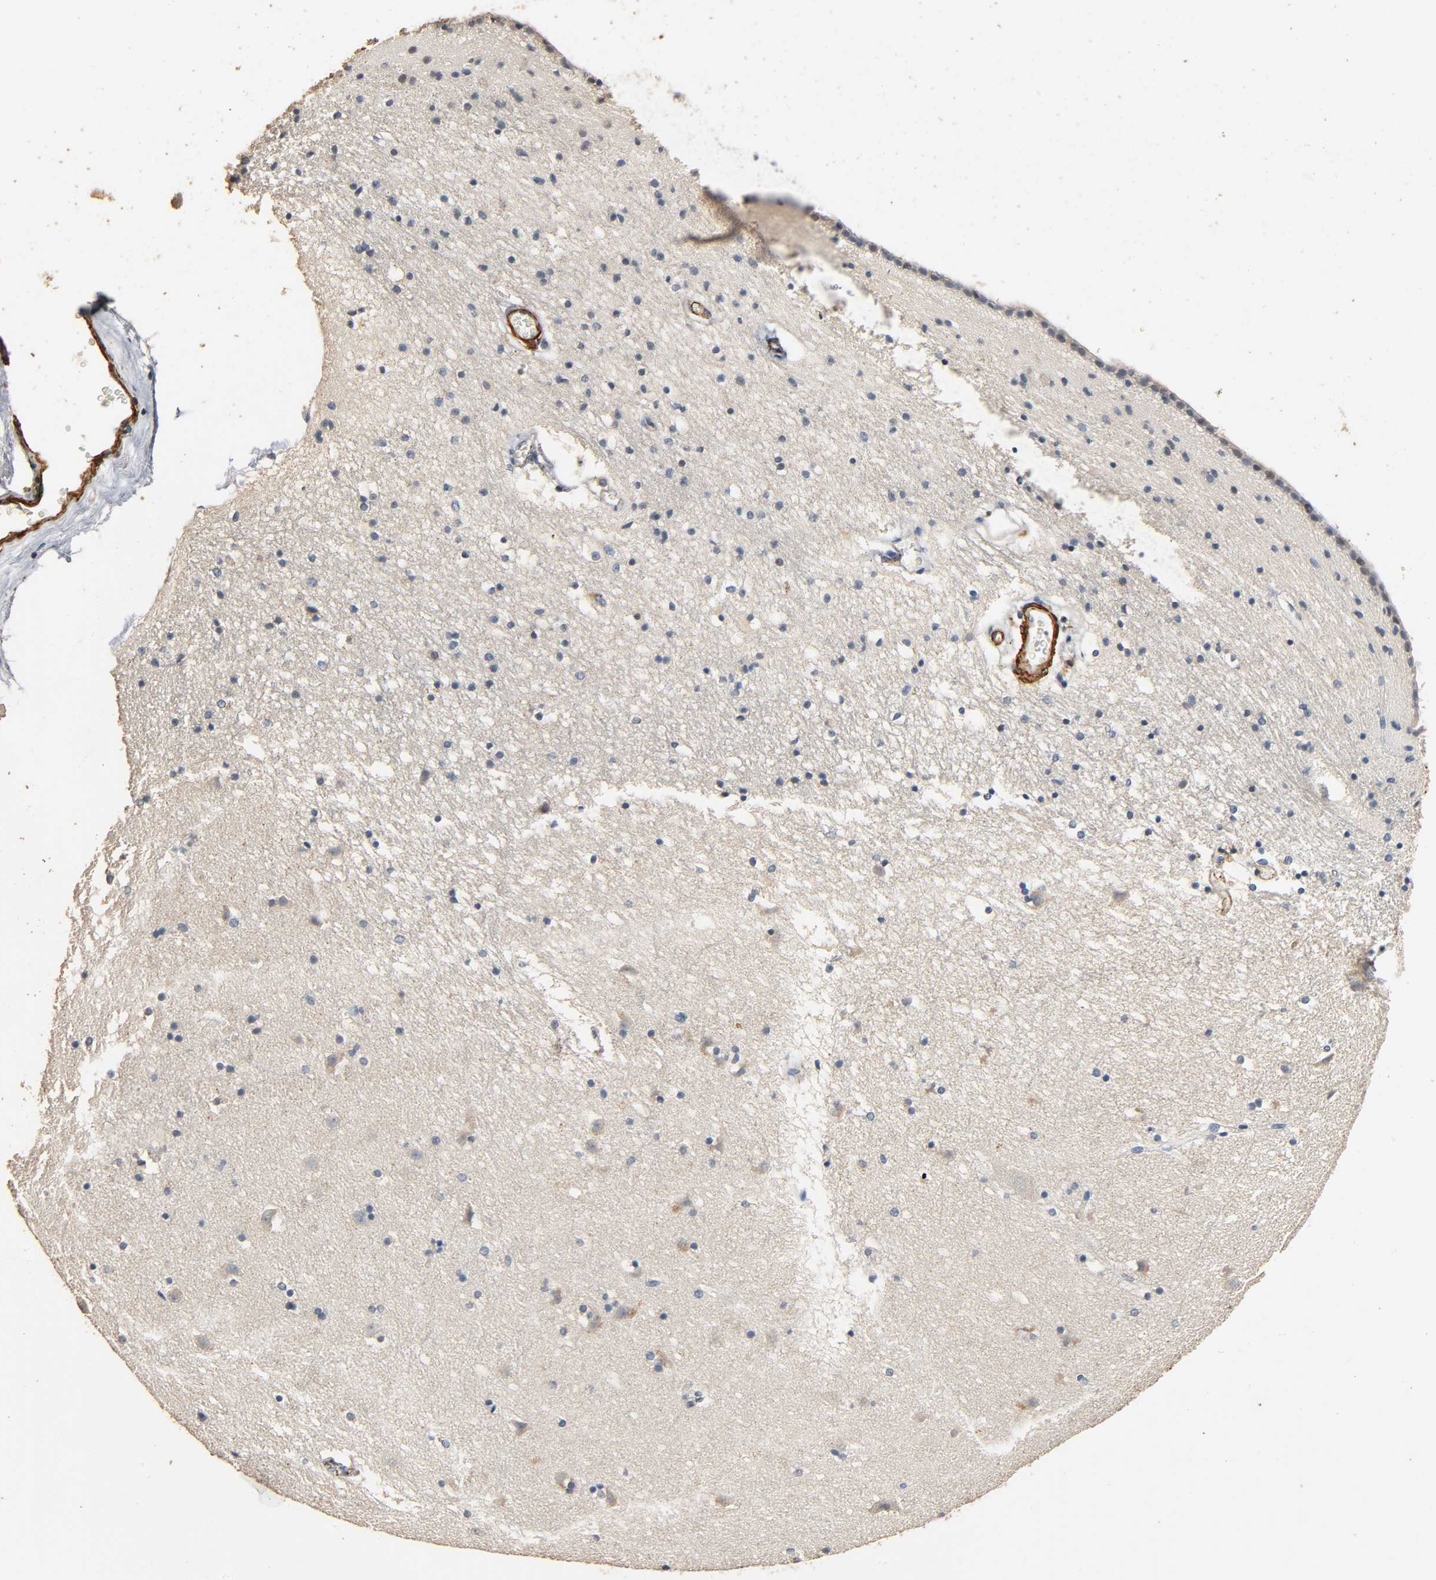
{"staining": {"intensity": "weak", "quantity": "<25%", "location": "cytoplasmic/membranous"}, "tissue": "caudate", "cell_type": "Glial cells", "image_type": "normal", "snomed": [{"axis": "morphology", "description": "Normal tissue, NOS"}, {"axis": "topography", "description": "Lateral ventricle wall"}], "caption": "Immunohistochemistry photomicrograph of benign caudate stained for a protein (brown), which exhibits no expression in glial cells.", "gene": "GSTA1", "patient": {"sex": "male", "age": 45}}